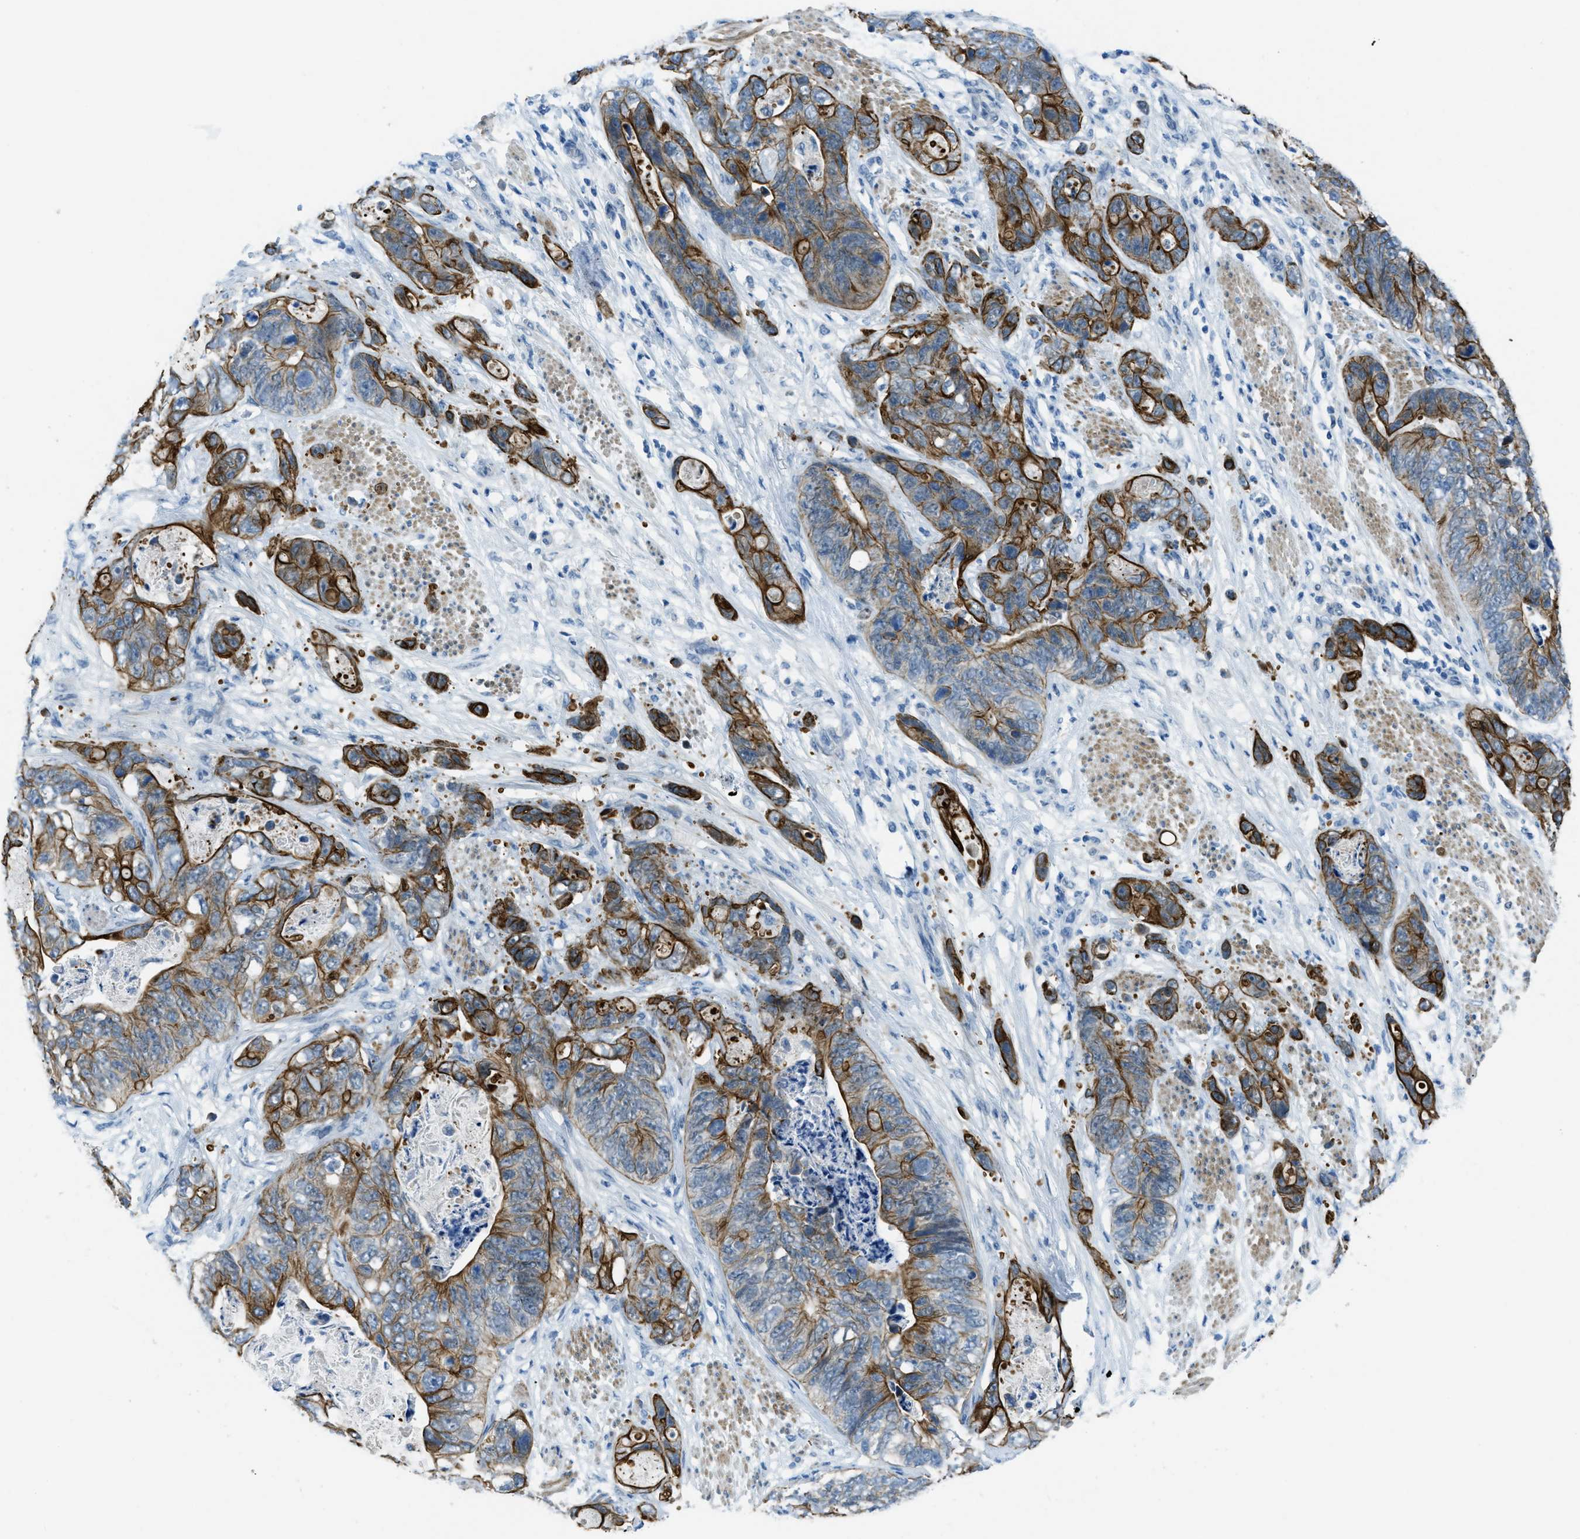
{"staining": {"intensity": "strong", "quantity": ">75%", "location": "cytoplasmic/membranous"}, "tissue": "stomach cancer", "cell_type": "Tumor cells", "image_type": "cancer", "snomed": [{"axis": "morphology", "description": "Adenocarcinoma, NOS"}, {"axis": "topography", "description": "Stomach"}], "caption": "Adenocarcinoma (stomach) stained with a brown dye demonstrates strong cytoplasmic/membranous positive expression in about >75% of tumor cells.", "gene": "KLHL8", "patient": {"sex": "female", "age": 89}}